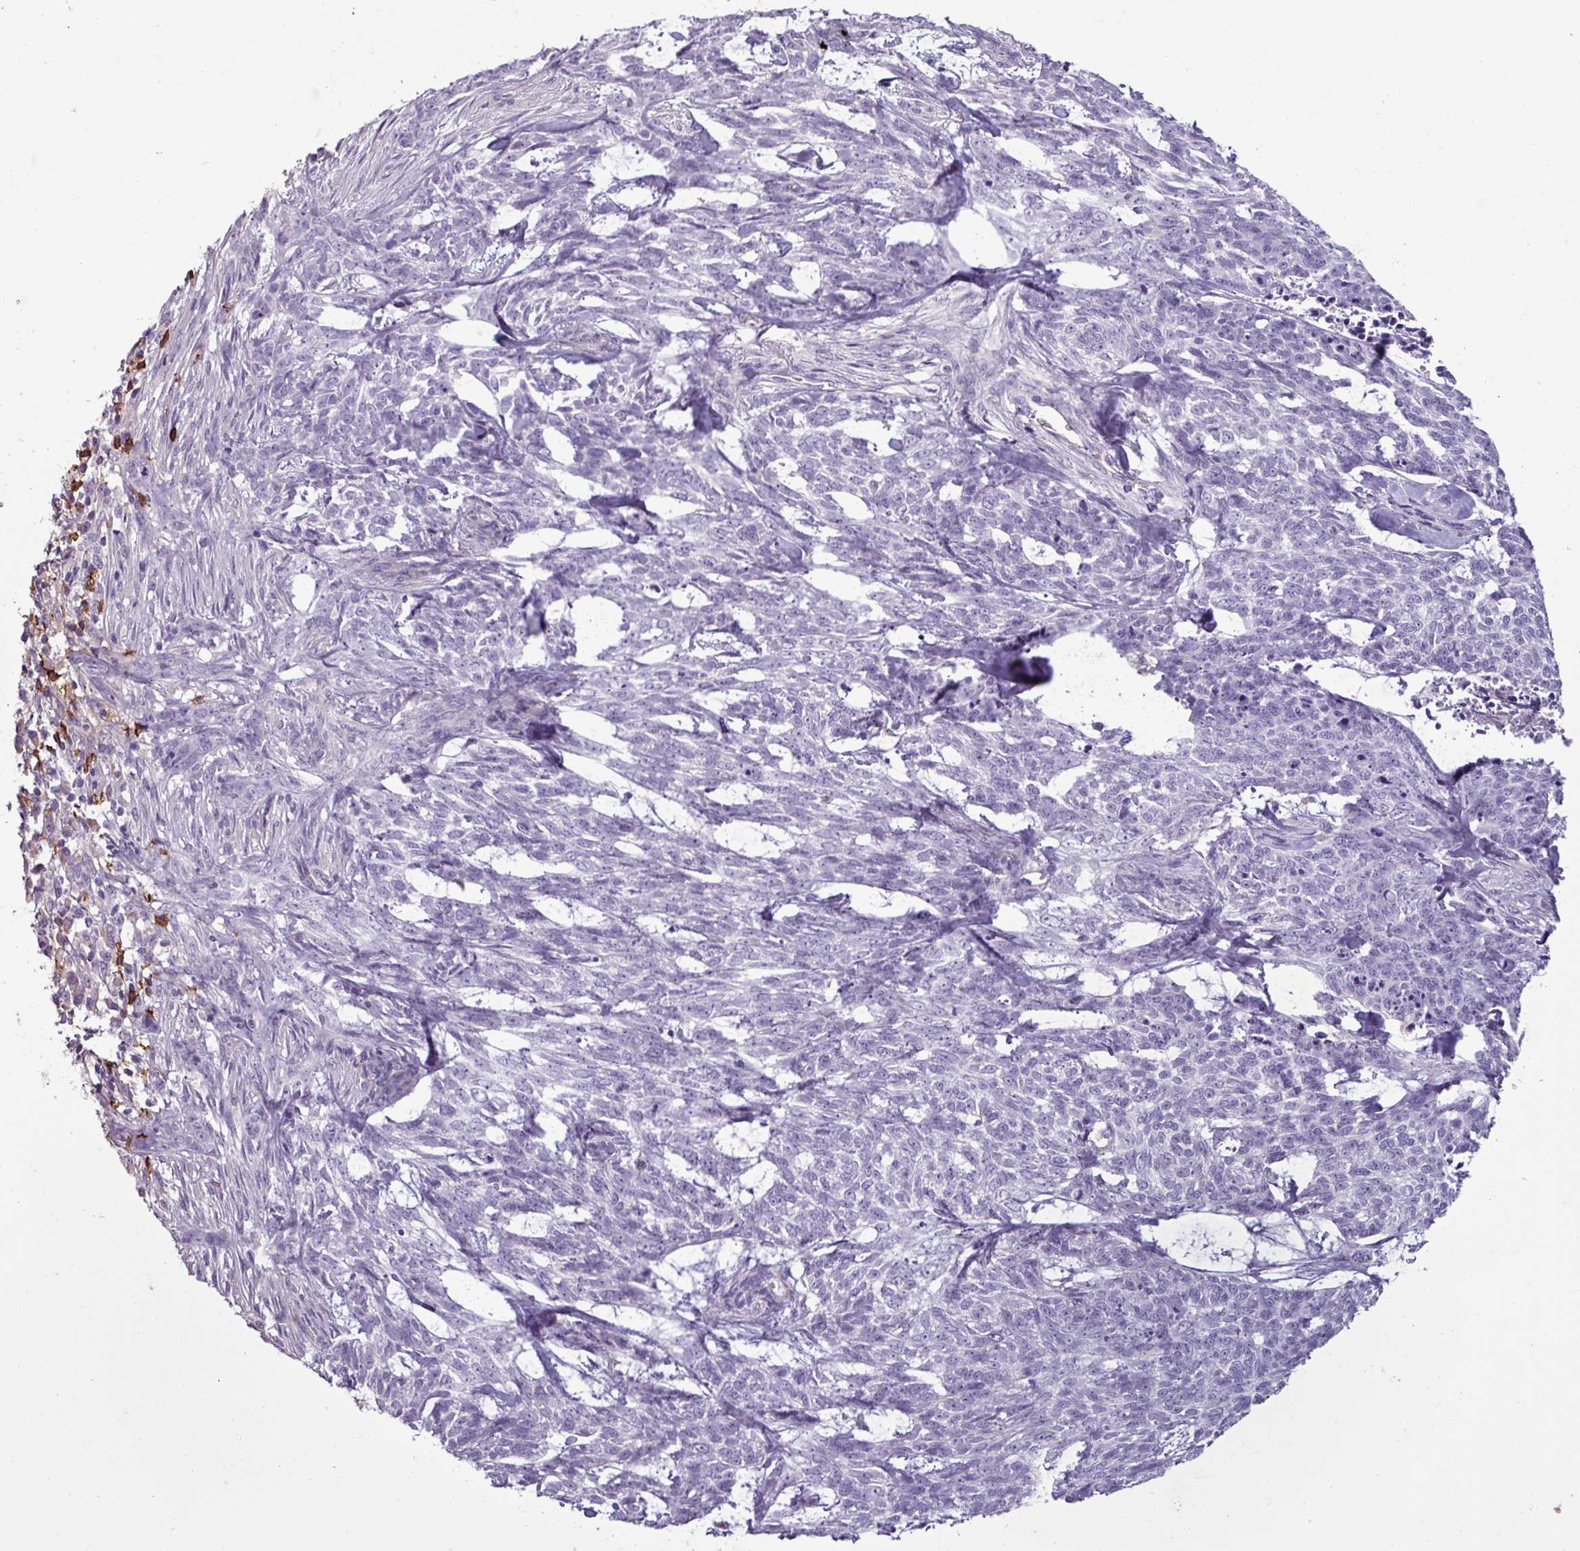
{"staining": {"intensity": "negative", "quantity": "none", "location": "none"}, "tissue": "skin cancer", "cell_type": "Tumor cells", "image_type": "cancer", "snomed": [{"axis": "morphology", "description": "Basal cell carcinoma"}, {"axis": "topography", "description": "Skin"}], "caption": "Skin cancer was stained to show a protein in brown. There is no significant staining in tumor cells.", "gene": "CD8A", "patient": {"sex": "female", "age": 93}}